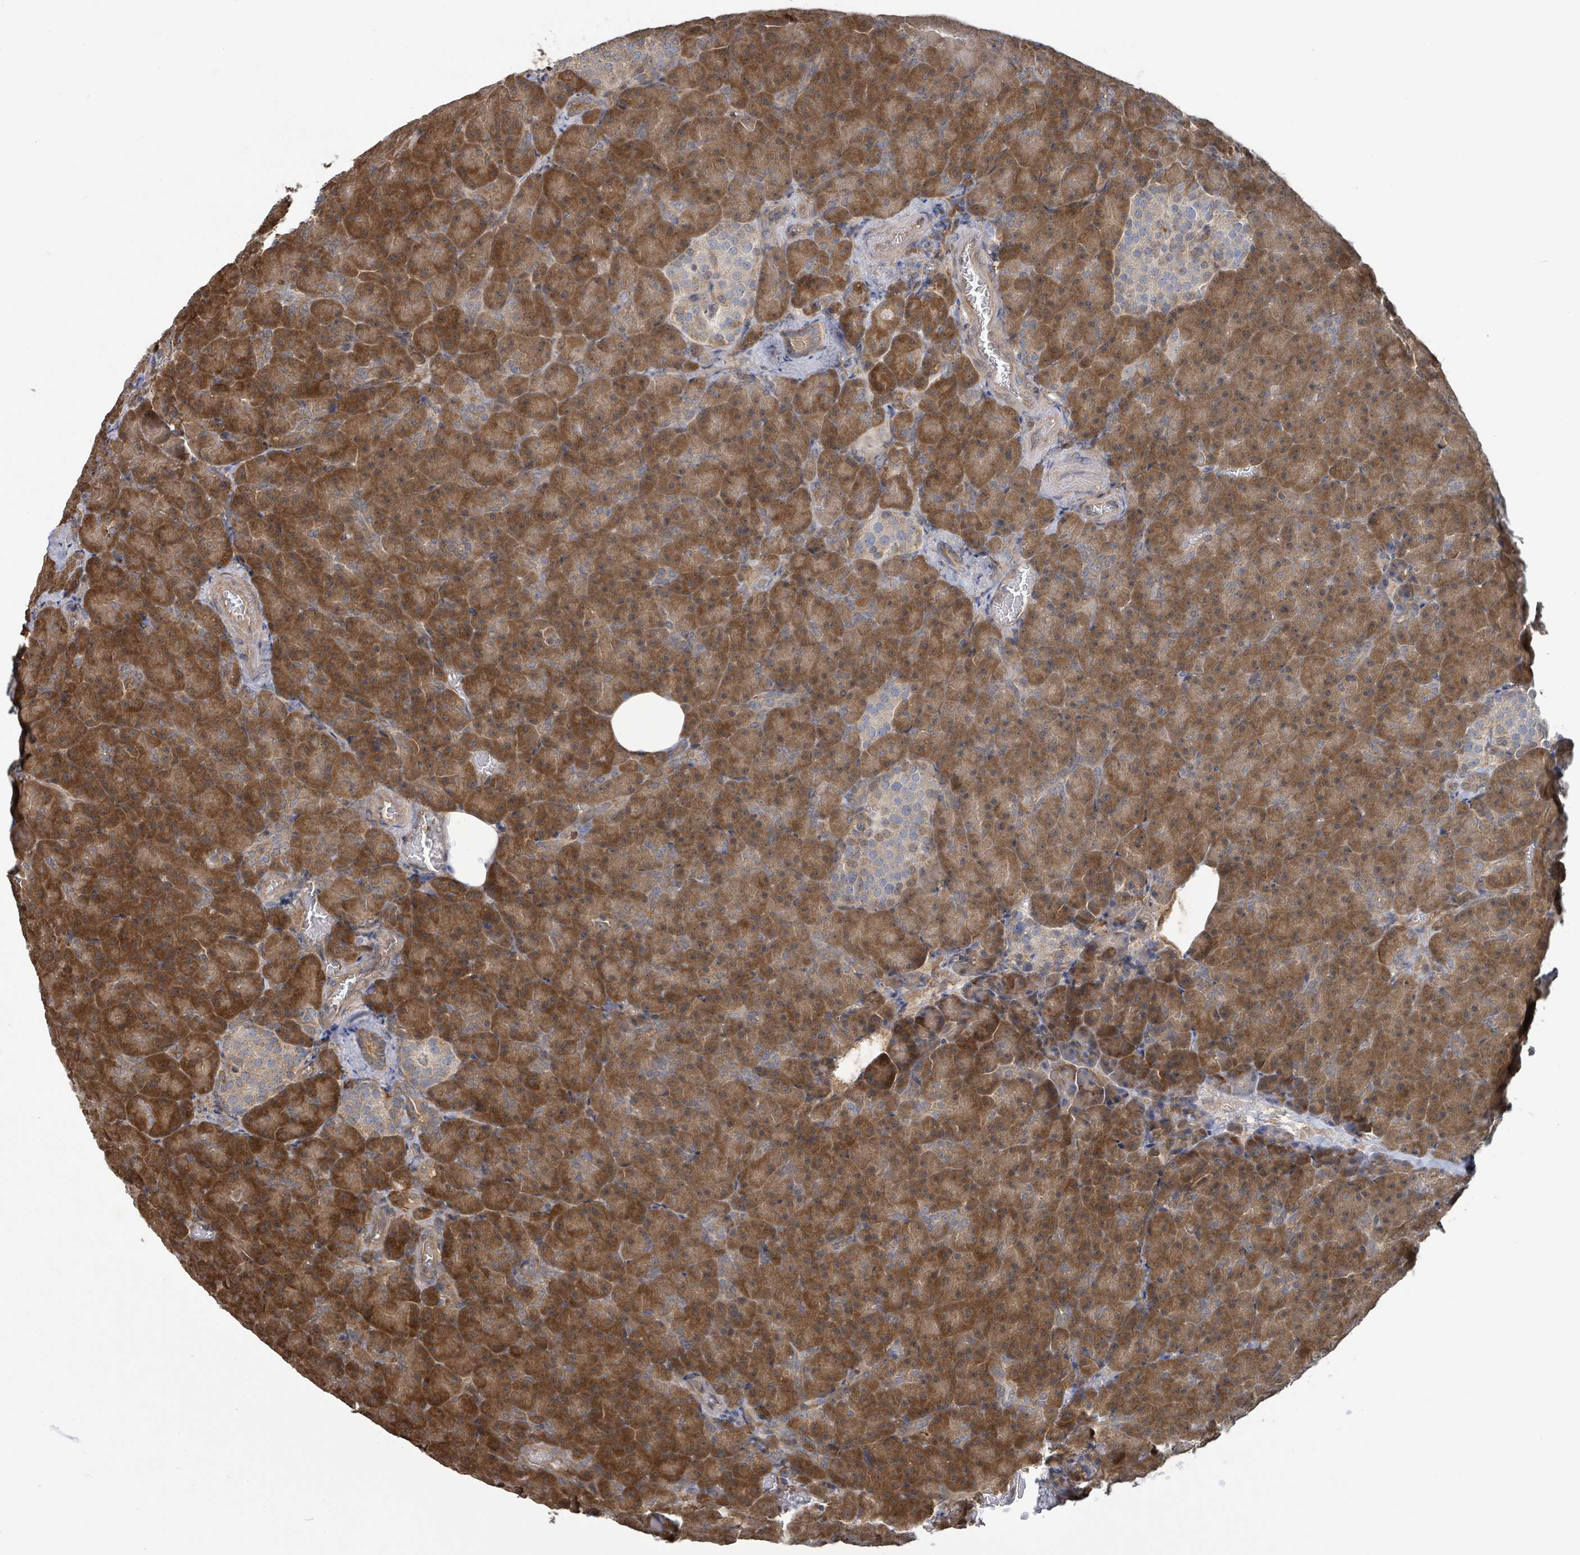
{"staining": {"intensity": "strong", "quantity": ">75%", "location": "cytoplasmic/membranous"}, "tissue": "pancreas", "cell_type": "Exocrine glandular cells", "image_type": "normal", "snomed": [{"axis": "morphology", "description": "Normal tissue, NOS"}, {"axis": "topography", "description": "Pancreas"}], "caption": "Normal pancreas demonstrates strong cytoplasmic/membranous staining in approximately >75% of exocrine glandular cells (DAB IHC with brightfield microscopy, high magnification)..", "gene": "ARPIN", "patient": {"sex": "female", "age": 74}}